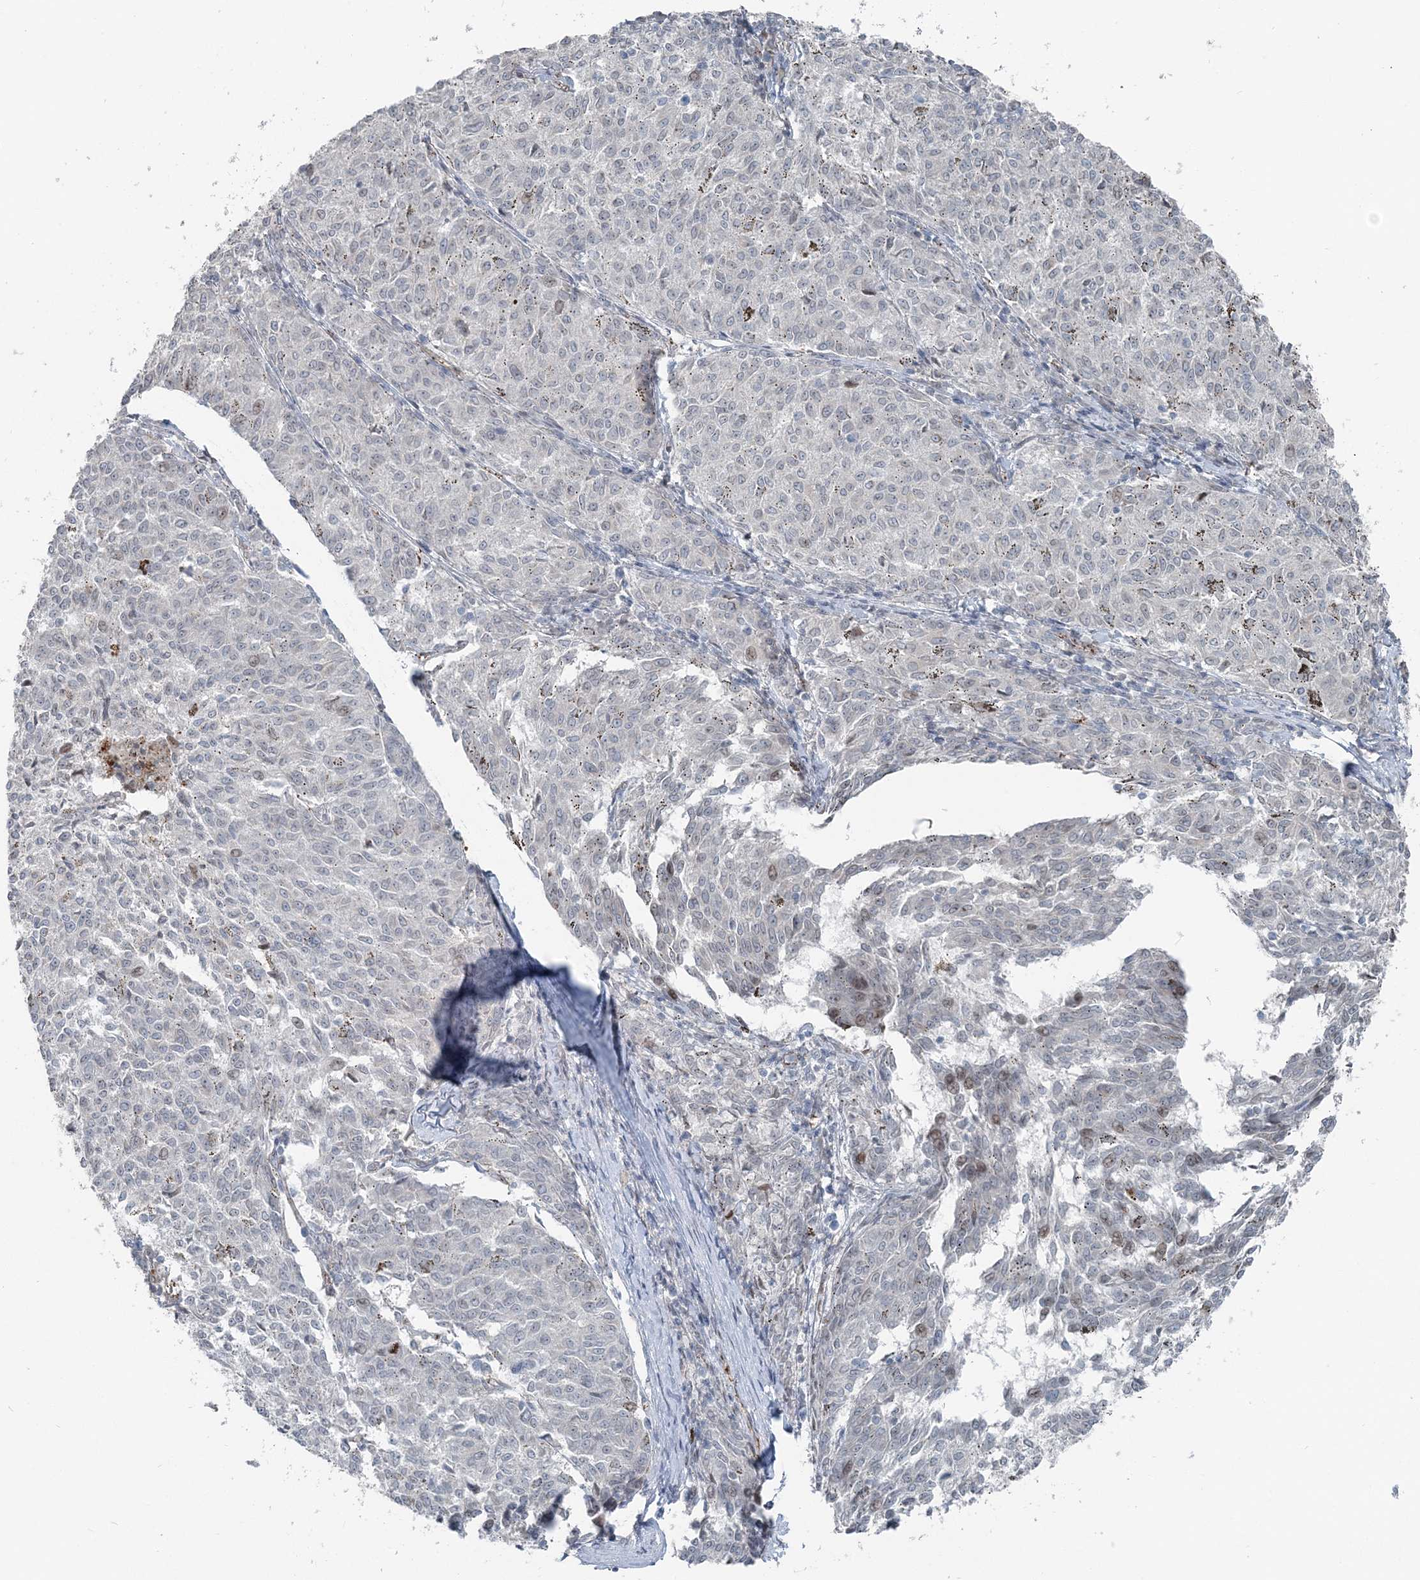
{"staining": {"intensity": "negative", "quantity": "none", "location": "none"}, "tissue": "melanoma", "cell_type": "Tumor cells", "image_type": "cancer", "snomed": [{"axis": "morphology", "description": "Malignant melanoma, NOS"}, {"axis": "topography", "description": "Skin"}], "caption": "The micrograph displays no staining of tumor cells in malignant melanoma. The staining is performed using DAB (3,3'-diaminobenzidine) brown chromogen with nuclei counter-stained in using hematoxylin.", "gene": "FBXL17", "patient": {"sex": "female", "age": 72}}